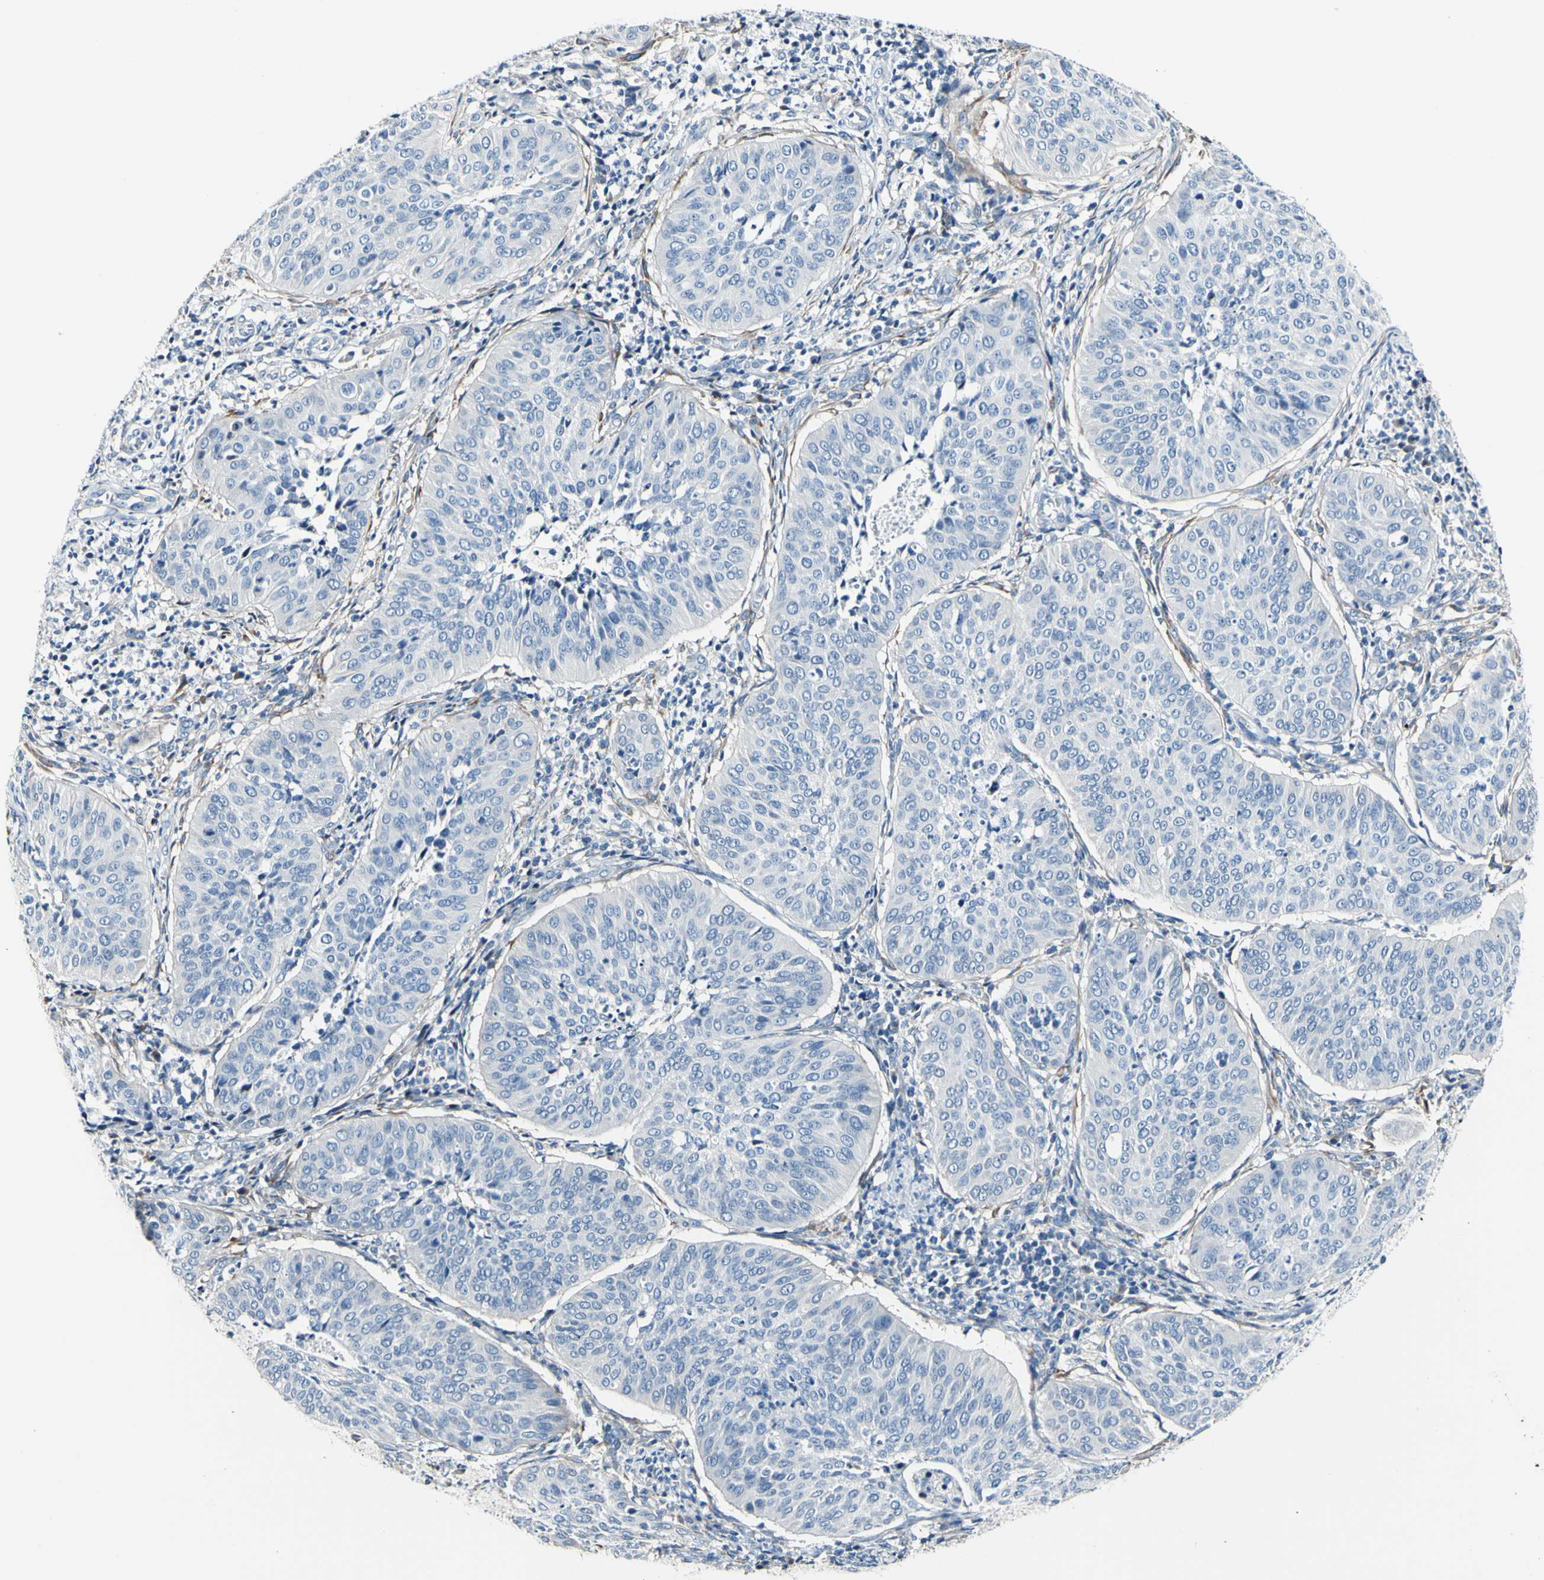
{"staining": {"intensity": "negative", "quantity": "none", "location": "none"}, "tissue": "cervical cancer", "cell_type": "Tumor cells", "image_type": "cancer", "snomed": [{"axis": "morphology", "description": "Normal tissue, NOS"}, {"axis": "morphology", "description": "Squamous cell carcinoma, NOS"}, {"axis": "topography", "description": "Cervix"}], "caption": "Micrograph shows no protein expression in tumor cells of cervical cancer (squamous cell carcinoma) tissue.", "gene": "COL6A3", "patient": {"sex": "female", "age": 39}}